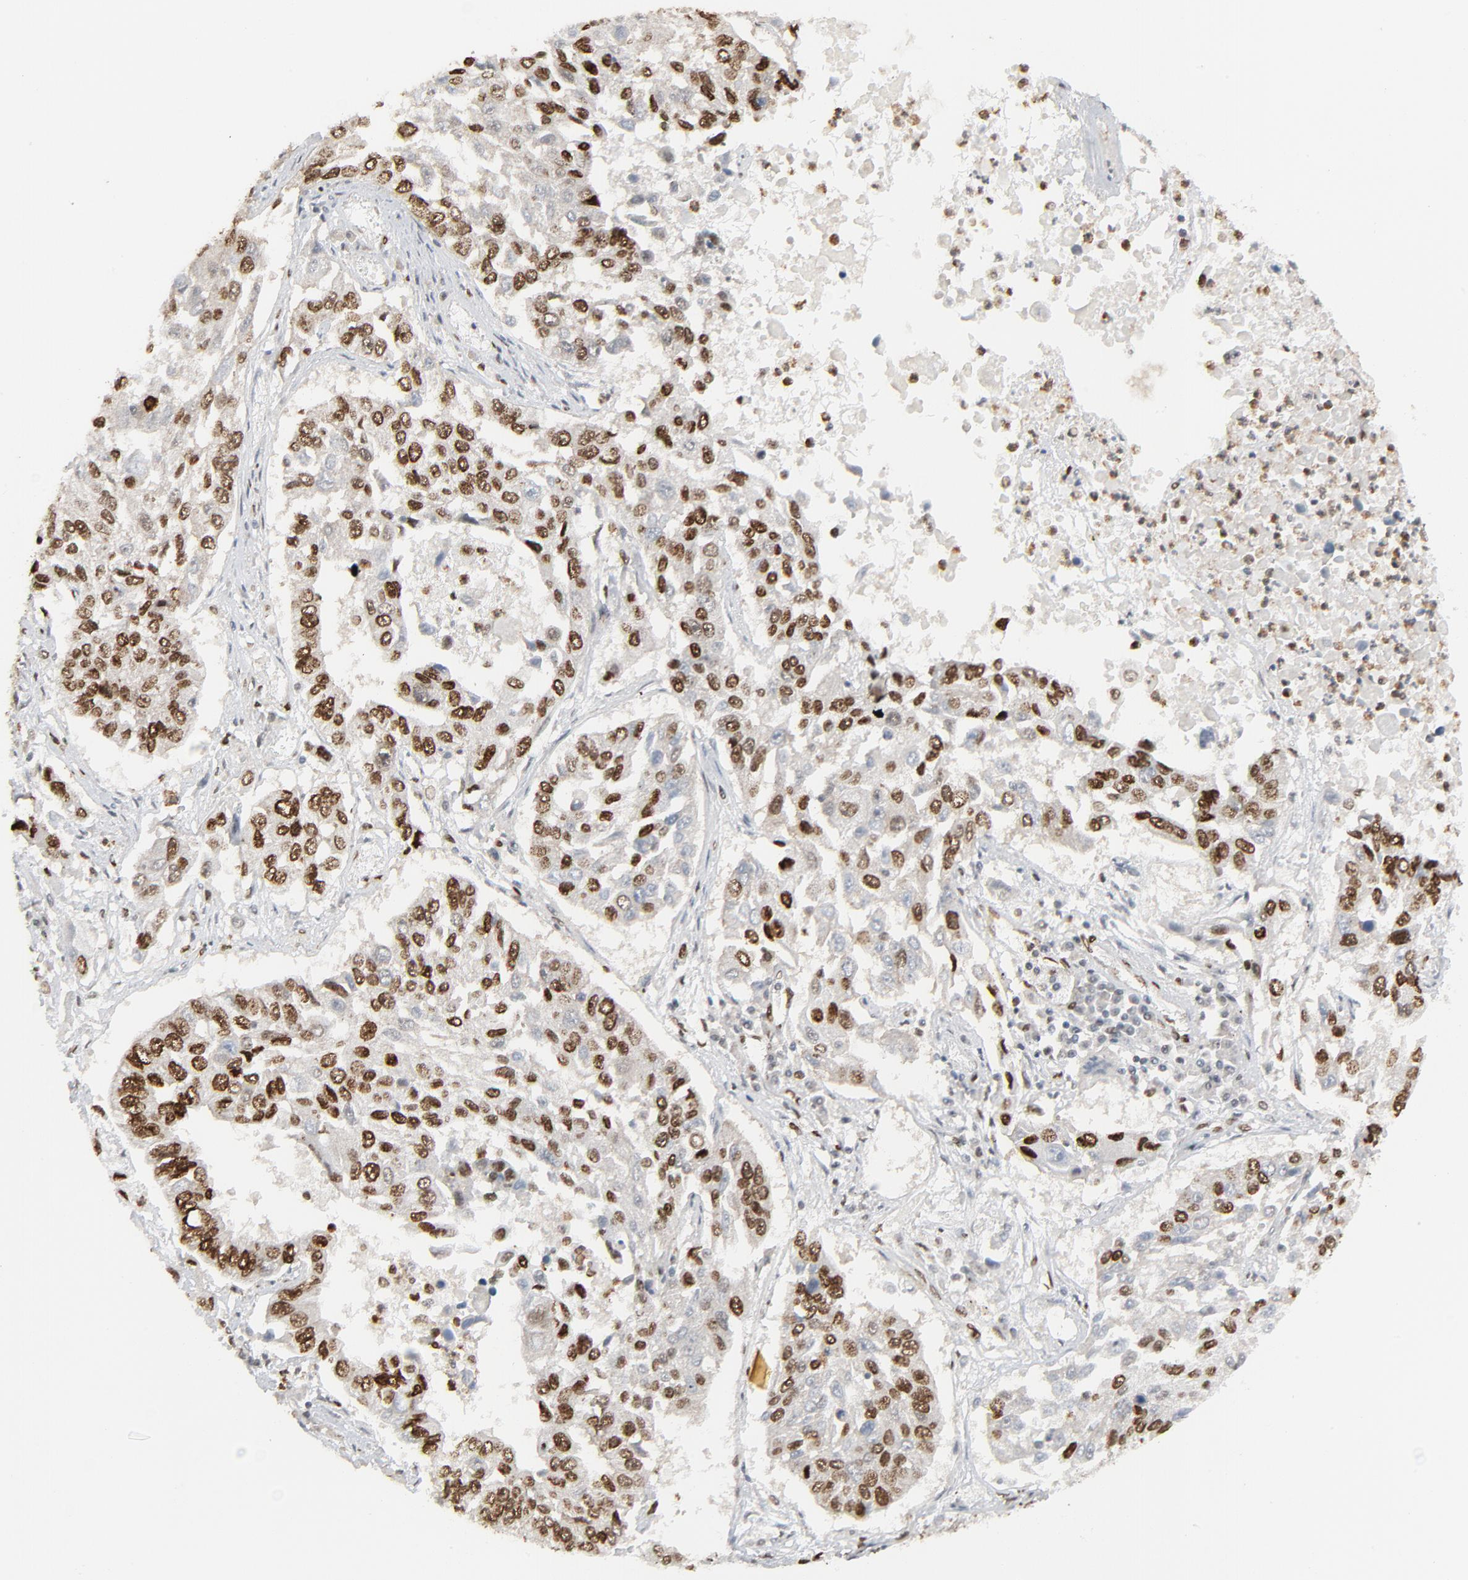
{"staining": {"intensity": "strong", "quantity": ">75%", "location": "nuclear"}, "tissue": "lung cancer", "cell_type": "Tumor cells", "image_type": "cancer", "snomed": [{"axis": "morphology", "description": "Squamous cell carcinoma, NOS"}, {"axis": "topography", "description": "Lung"}], "caption": "The photomicrograph reveals a brown stain indicating the presence of a protein in the nuclear of tumor cells in lung cancer (squamous cell carcinoma).", "gene": "CUX1", "patient": {"sex": "male", "age": 71}}